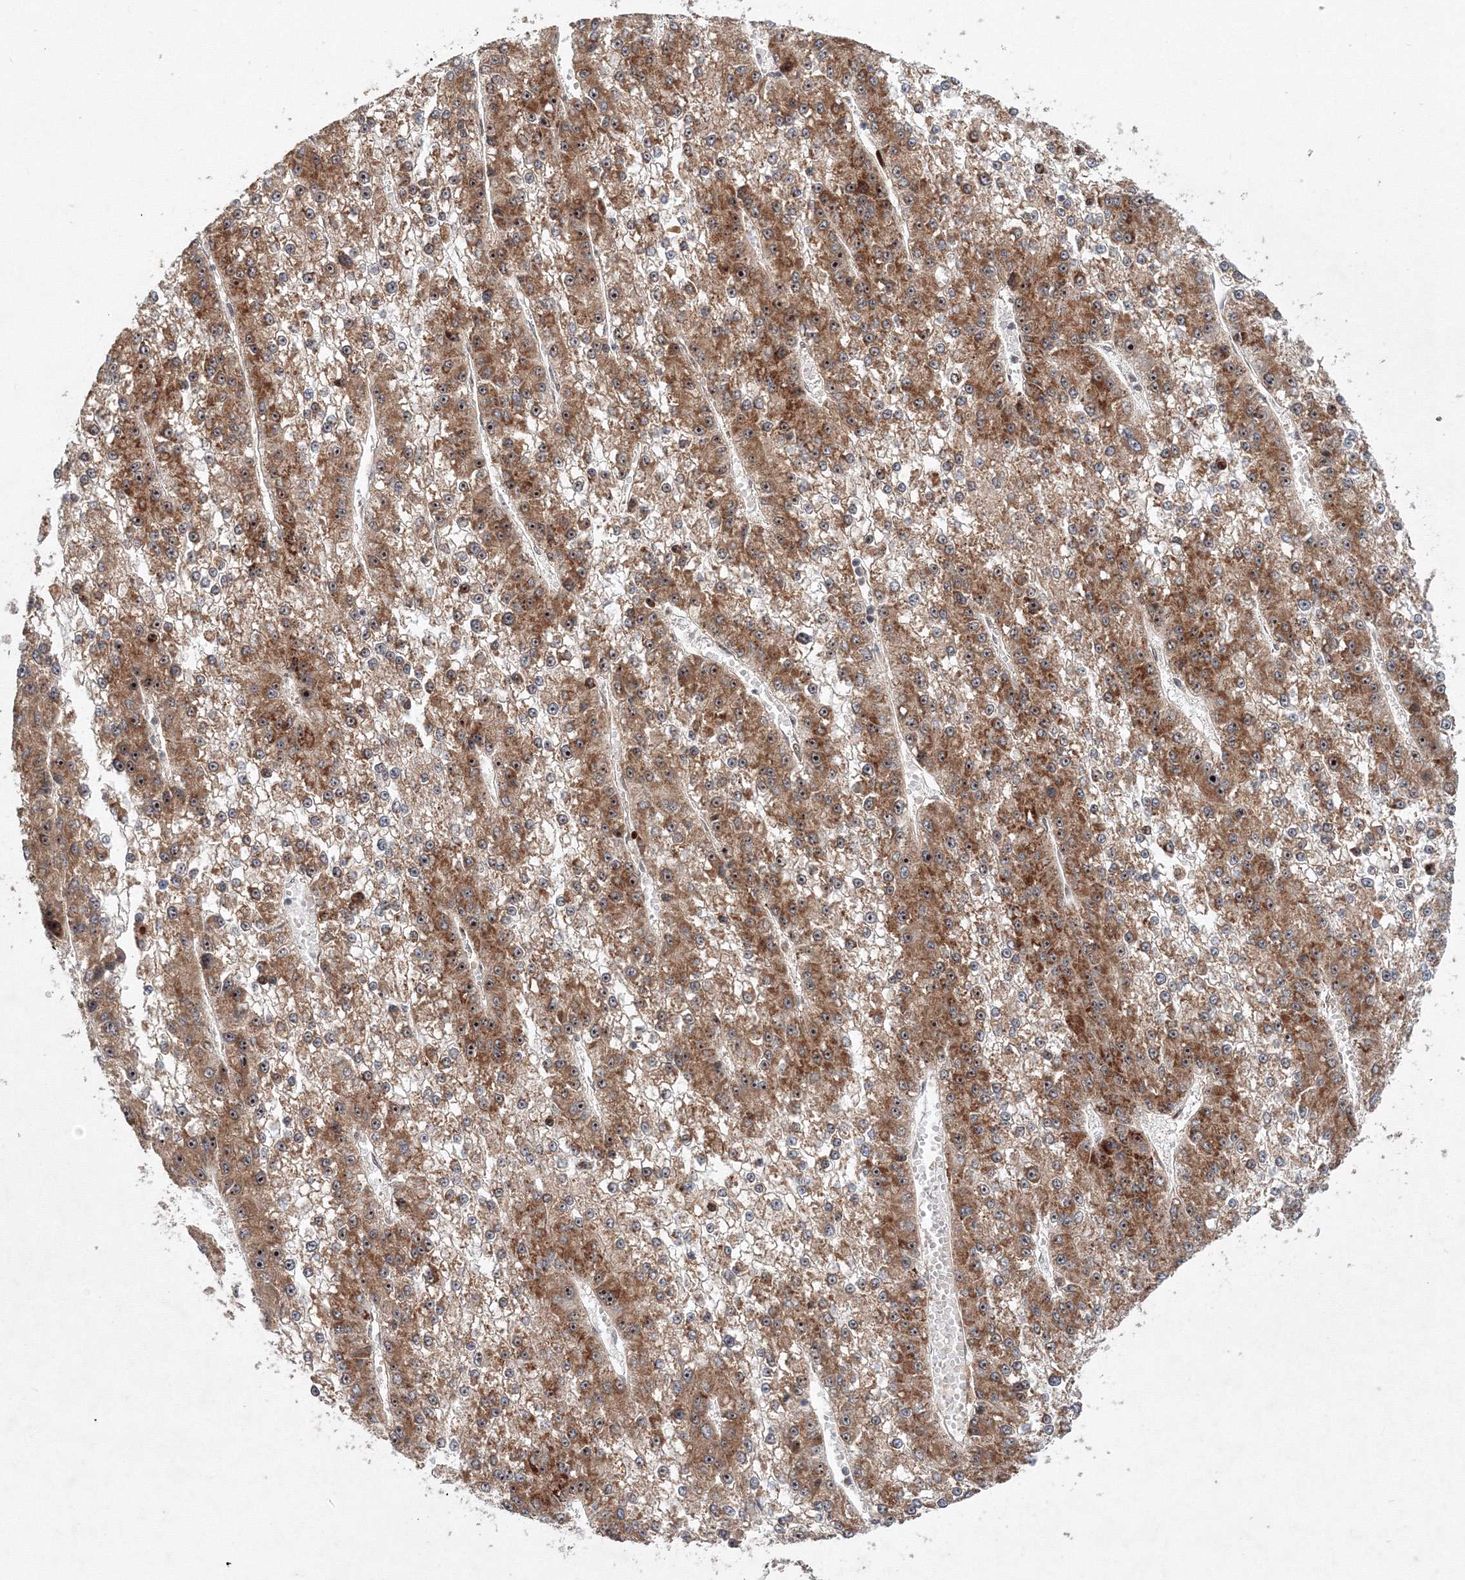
{"staining": {"intensity": "moderate", "quantity": ">75%", "location": "cytoplasmic/membranous,nuclear"}, "tissue": "liver cancer", "cell_type": "Tumor cells", "image_type": "cancer", "snomed": [{"axis": "morphology", "description": "Carcinoma, Hepatocellular, NOS"}, {"axis": "topography", "description": "Liver"}], "caption": "Immunohistochemistry image of neoplastic tissue: liver cancer (hepatocellular carcinoma) stained using immunohistochemistry exhibits medium levels of moderate protein expression localized specifically in the cytoplasmic/membranous and nuclear of tumor cells, appearing as a cytoplasmic/membranous and nuclear brown color.", "gene": "ANKAR", "patient": {"sex": "female", "age": 73}}